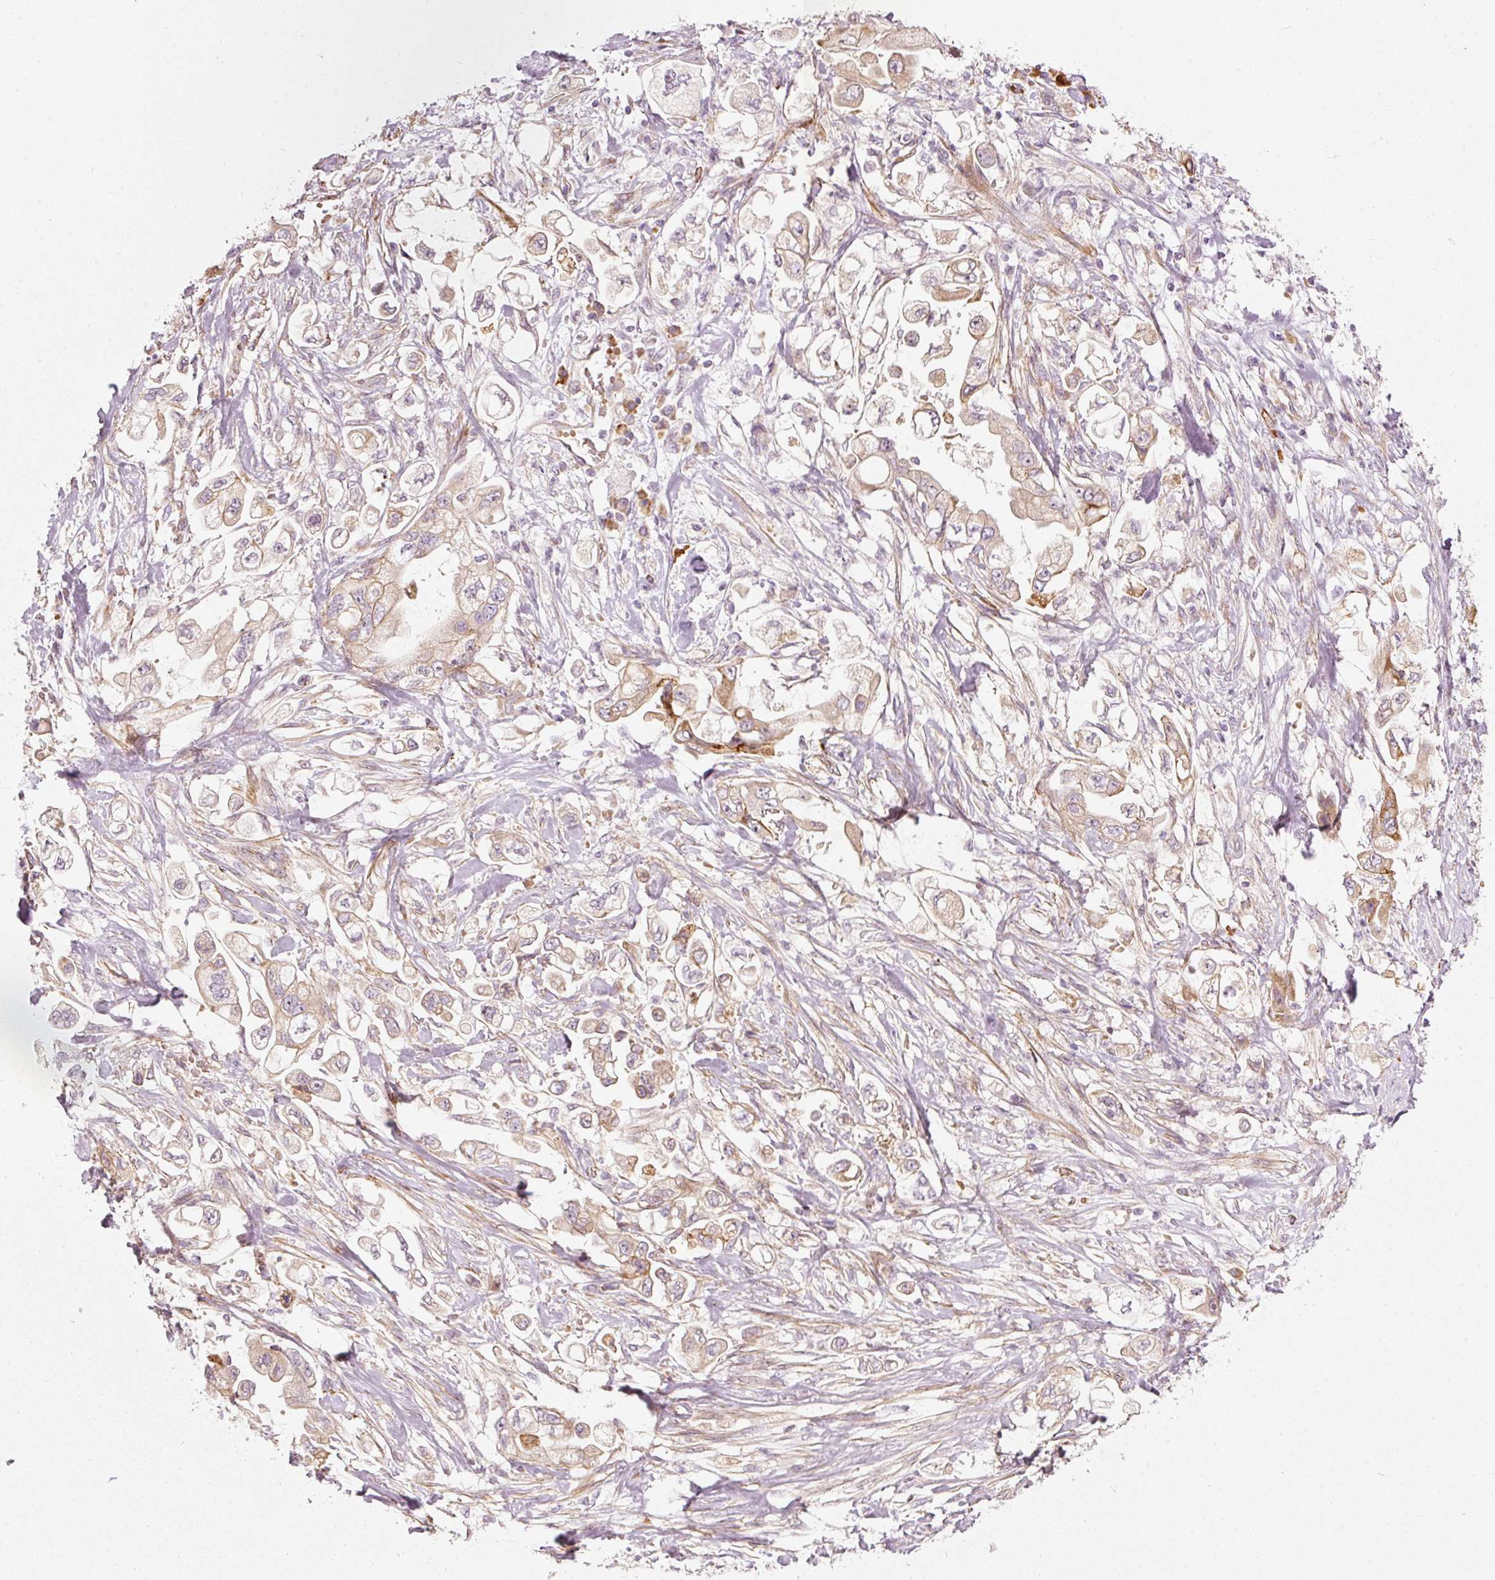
{"staining": {"intensity": "weak", "quantity": "25%-75%", "location": "cytoplasmic/membranous"}, "tissue": "stomach cancer", "cell_type": "Tumor cells", "image_type": "cancer", "snomed": [{"axis": "morphology", "description": "Adenocarcinoma, NOS"}, {"axis": "topography", "description": "Stomach"}], "caption": "DAB immunohistochemical staining of adenocarcinoma (stomach) shows weak cytoplasmic/membranous protein expression in approximately 25%-75% of tumor cells. (brown staining indicates protein expression, while blue staining denotes nuclei).", "gene": "KCNQ1", "patient": {"sex": "male", "age": 62}}